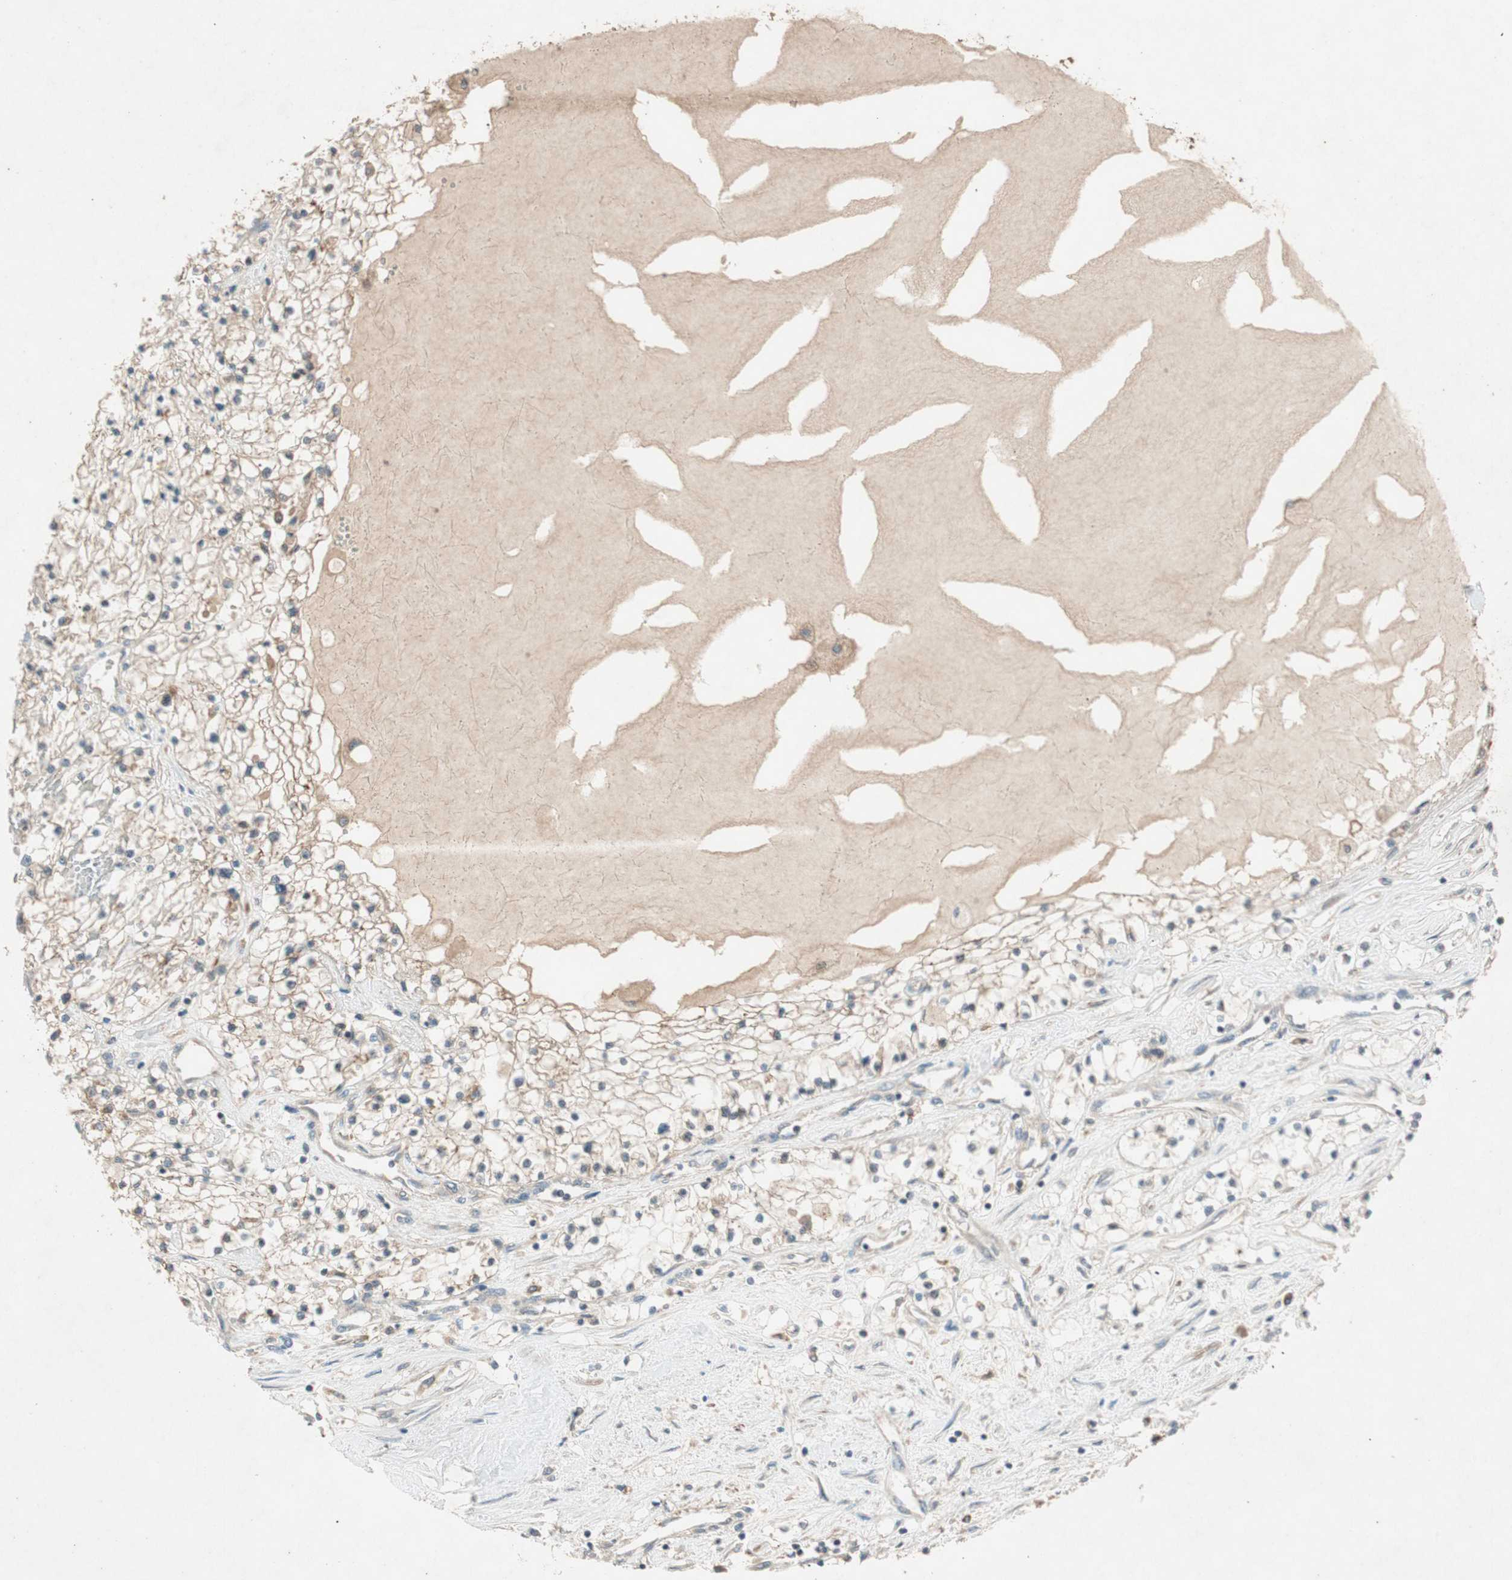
{"staining": {"intensity": "weak", "quantity": "25%-75%", "location": "cytoplasmic/membranous"}, "tissue": "renal cancer", "cell_type": "Tumor cells", "image_type": "cancer", "snomed": [{"axis": "morphology", "description": "Adenocarcinoma, NOS"}, {"axis": "topography", "description": "Kidney"}], "caption": "High-magnification brightfield microscopy of renal adenocarcinoma stained with DAB (brown) and counterstained with hematoxylin (blue). tumor cells exhibit weak cytoplasmic/membranous positivity is seen in approximately25%-75% of cells.", "gene": "NCLN", "patient": {"sex": "male", "age": 68}}